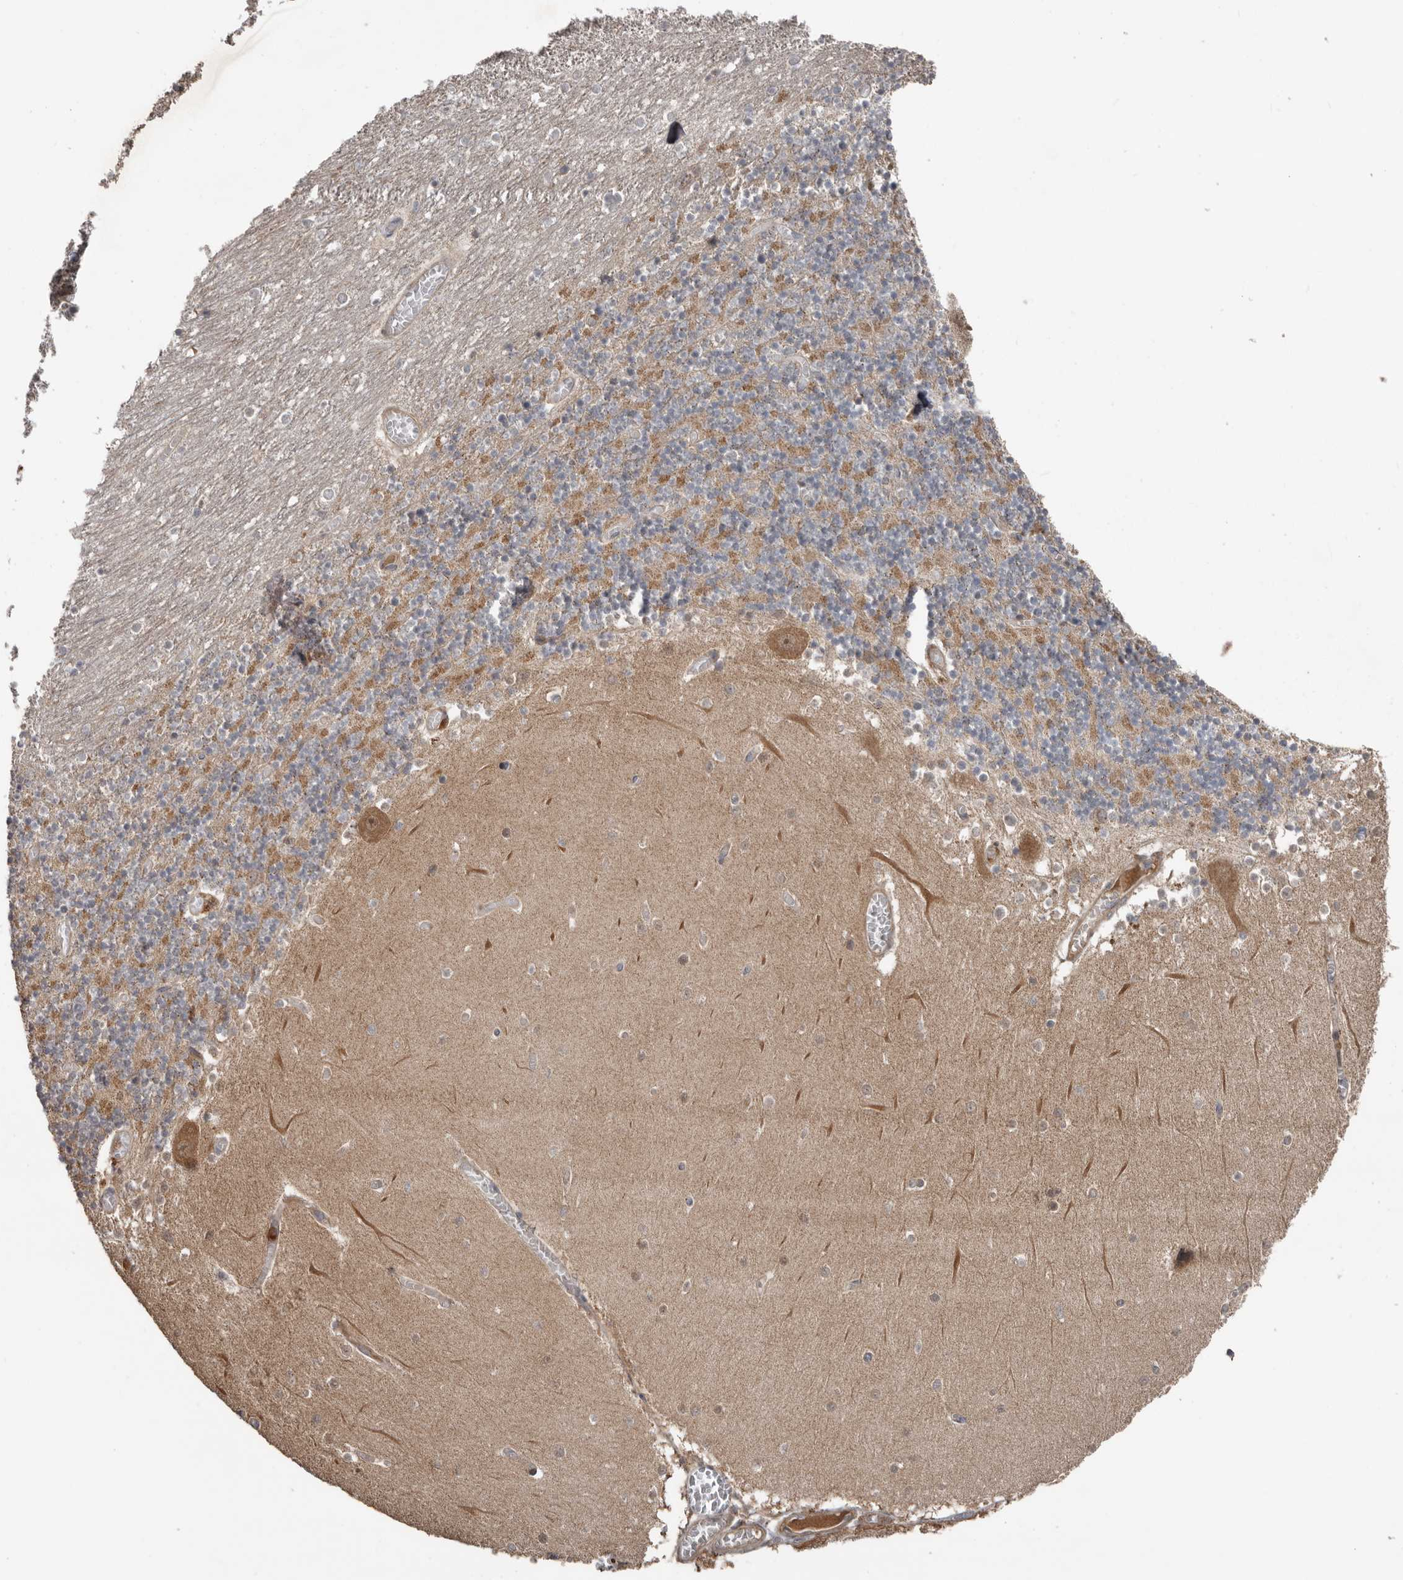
{"staining": {"intensity": "moderate", "quantity": "25%-75%", "location": "cytoplasmic/membranous"}, "tissue": "cerebellum", "cell_type": "Cells in granular layer", "image_type": "normal", "snomed": [{"axis": "morphology", "description": "Normal tissue, NOS"}, {"axis": "topography", "description": "Cerebellum"}], "caption": "Immunohistochemistry (DAB (3,3'-diaminobenzidine)) staining of unremarkable human cerebellum reveals moderate cytoplasmic/membranous protein staining in approximately 25%-75% of cells in granular layer. (IHC, brightfield microscopy, high magnification).", "gene": "DNAJB4", "patient": {"sex": "female", "age": 28}}